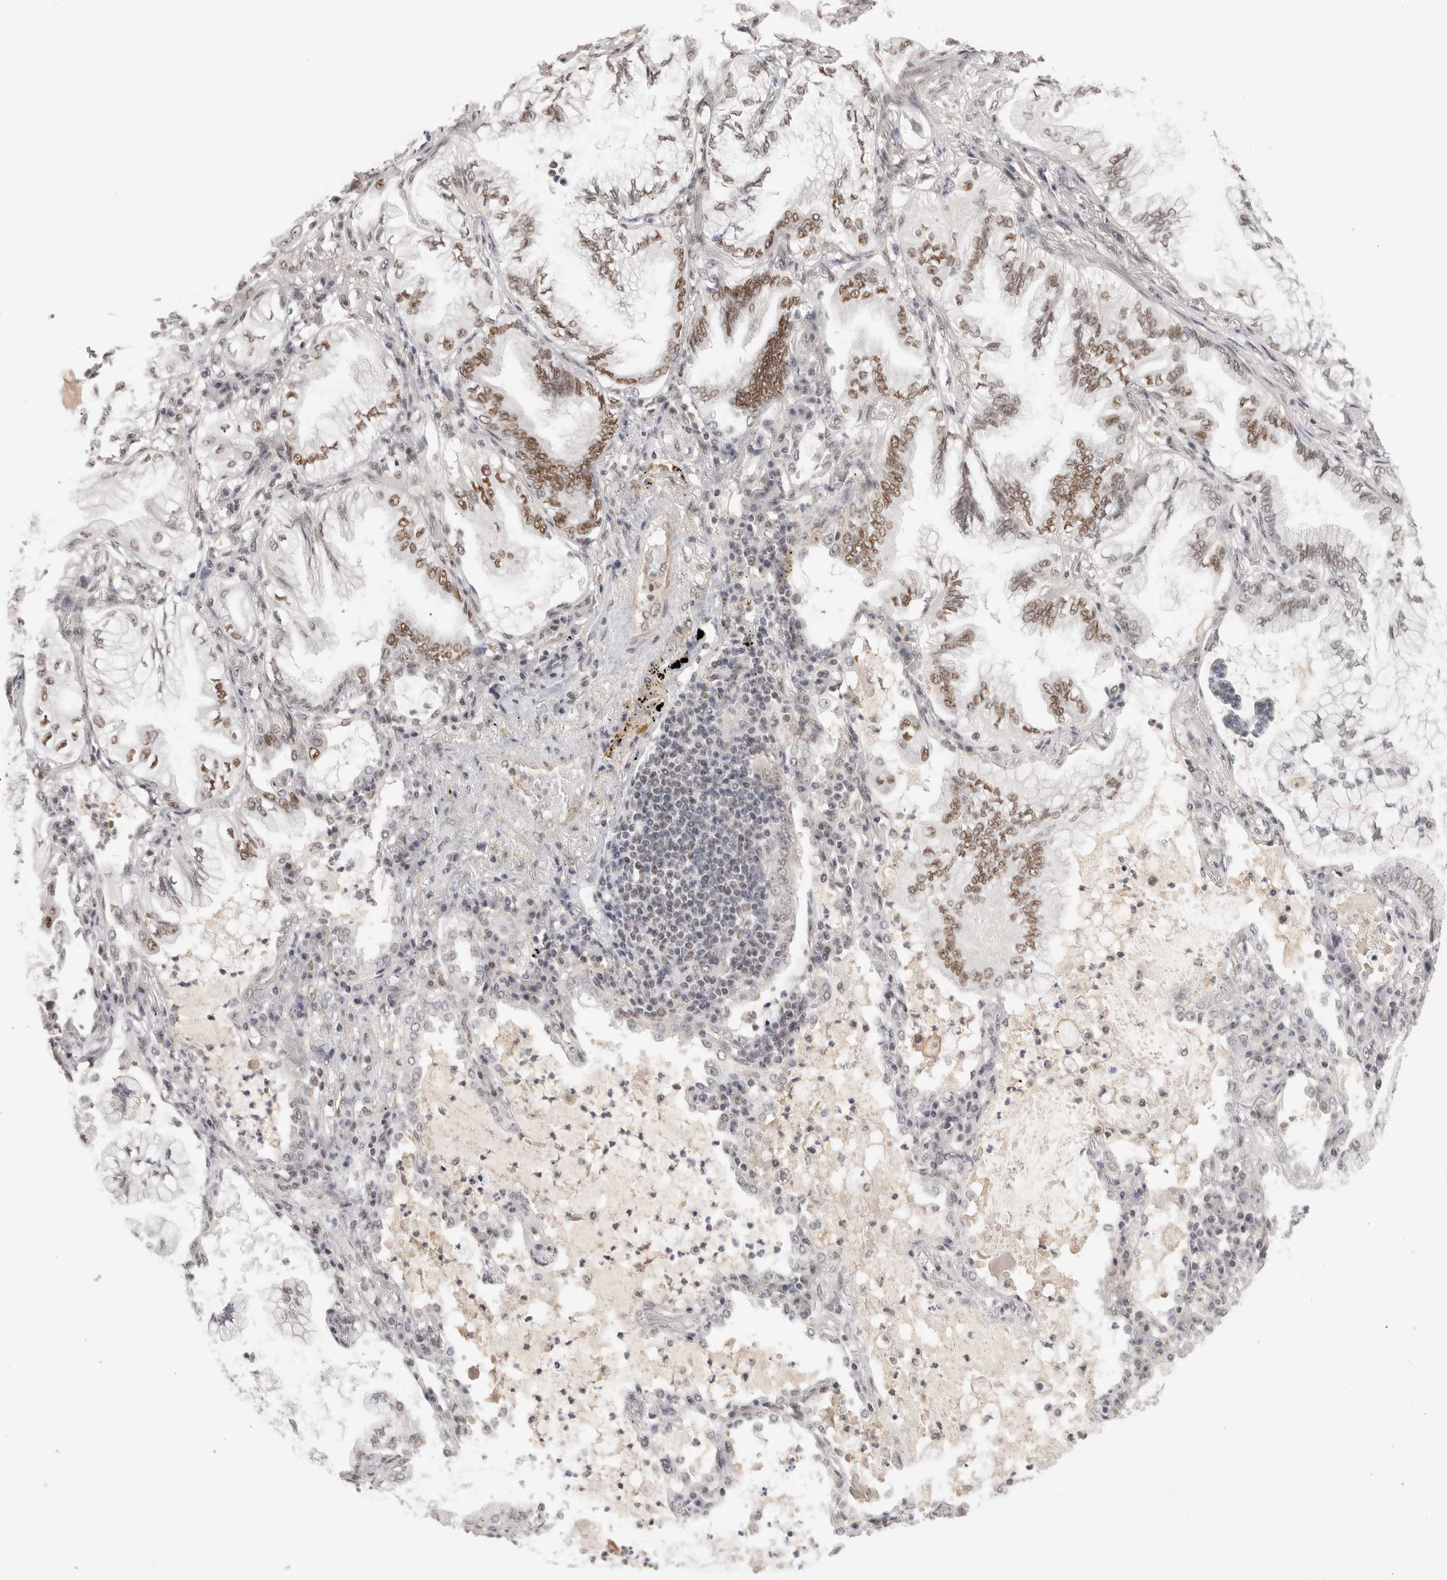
{"staining": {"intensity": "moderate", "quantity": "<25%", "location": "nuclear"}, "tissue": "lung cancer", "cell_type": "Tumor cells", "image_type": "cancer", "snomed": [{"axis": "morphology", "description": "Adenocarcinoma, NOS"}, {"axis": "topography", "description": "Lung"}], "caption": "About <25% of tumor cells in lung cancer show moderate nuclear protein positivity as visualized by brown immunohistochemical staining.", "gene": "ZNF830", "patient": {"sex": "female", "age": 70}}